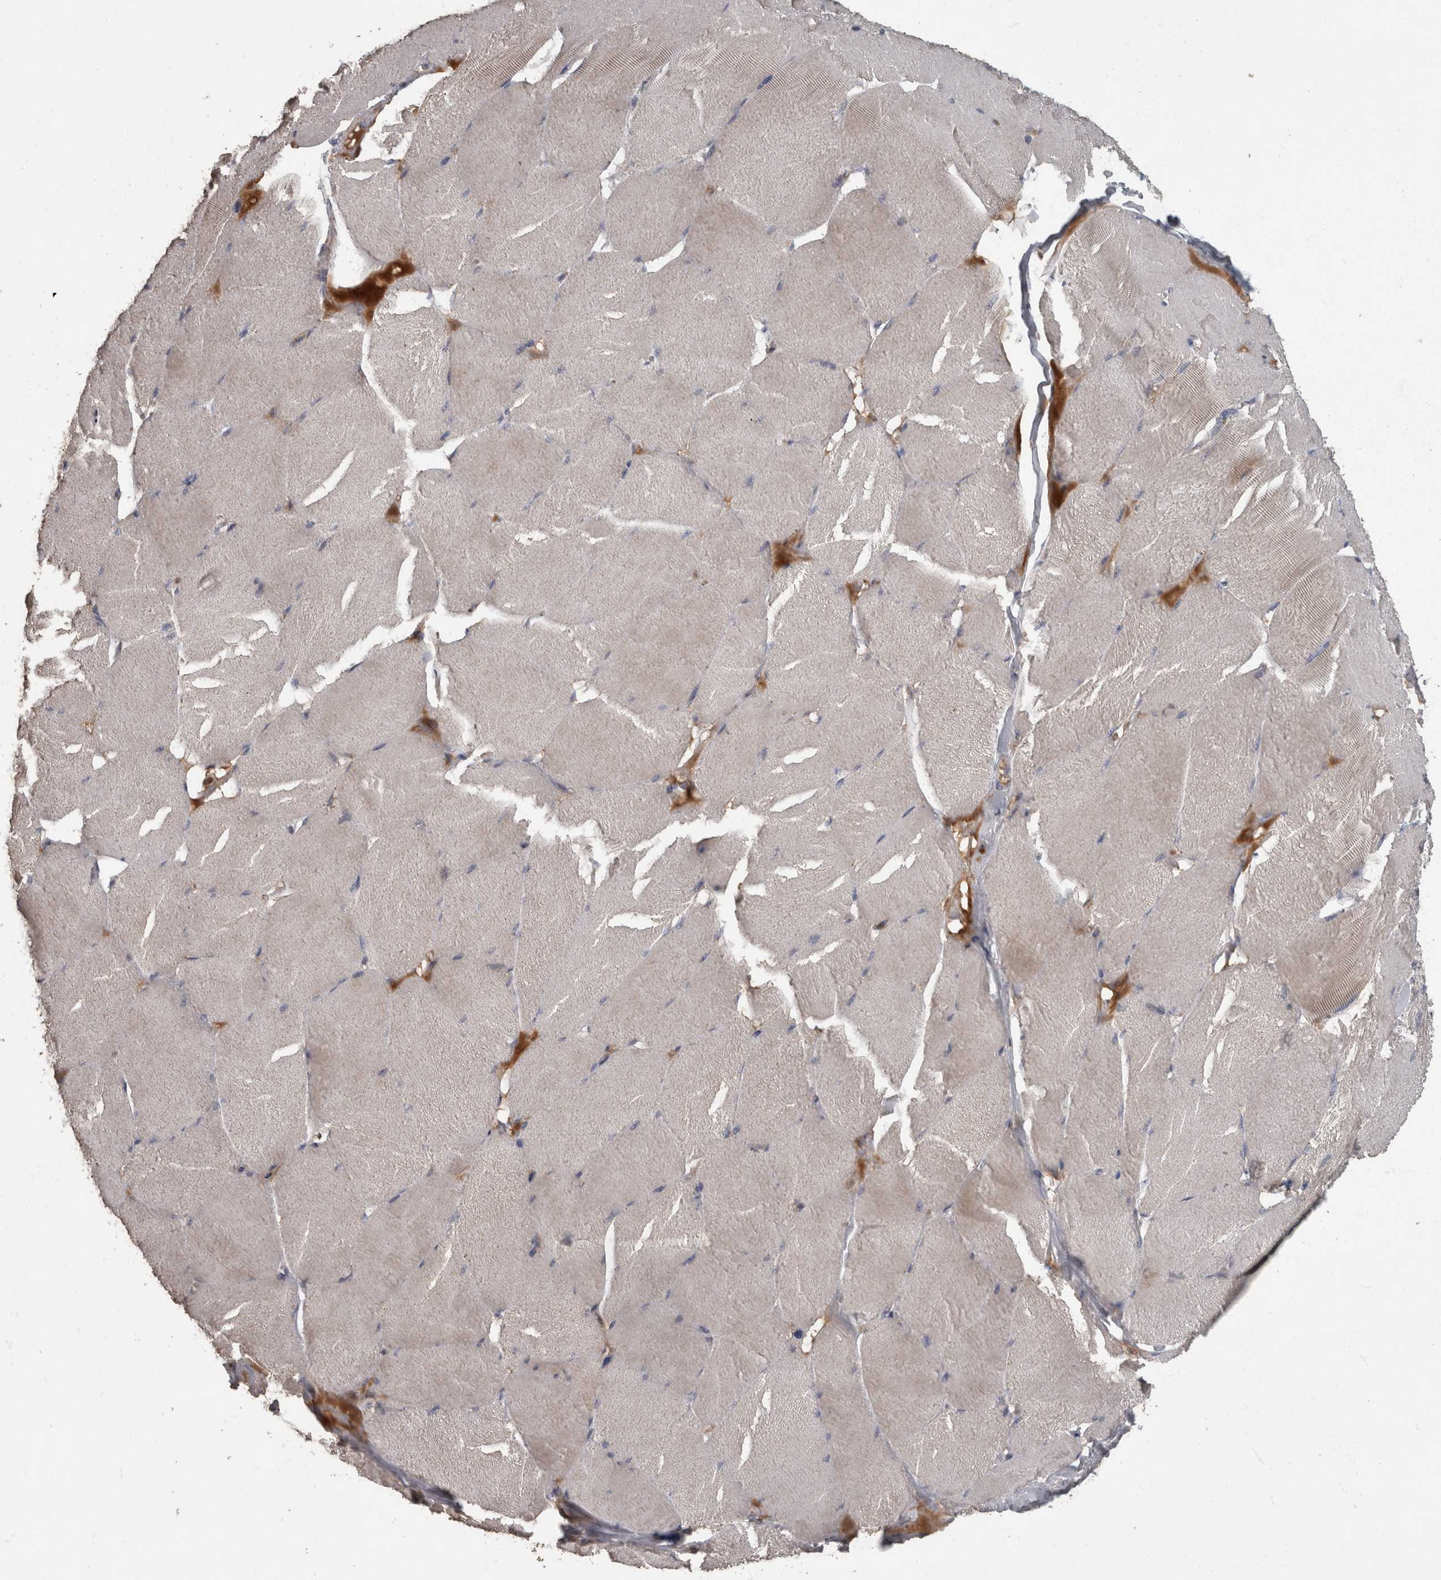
{"staining": {"intensity": "weak", "quantity": "25%-75%", "location": "cytoplasmic/membranous"}, "tissue": "skeletal muscle", "cell_type": "Myocytes", "image_type": "normal", "snomed": [{"axis": "morphology", "description": "Normal tissue, NOS"}, {"axis": "topography", "description": "Skin"}, {"axis": "topography", "description": "Skeletal muscle"}], "caption": "DAB (3,3'-diaminobenzidine) immunohistochemical staining of benign human skeletal muscle shows weak cytoplasmic/membranous protein positivity in approximately 25%-75% of myocytes.", "gene": "PPP1R3C", "patient": {"sex": "male", "age": 83}}